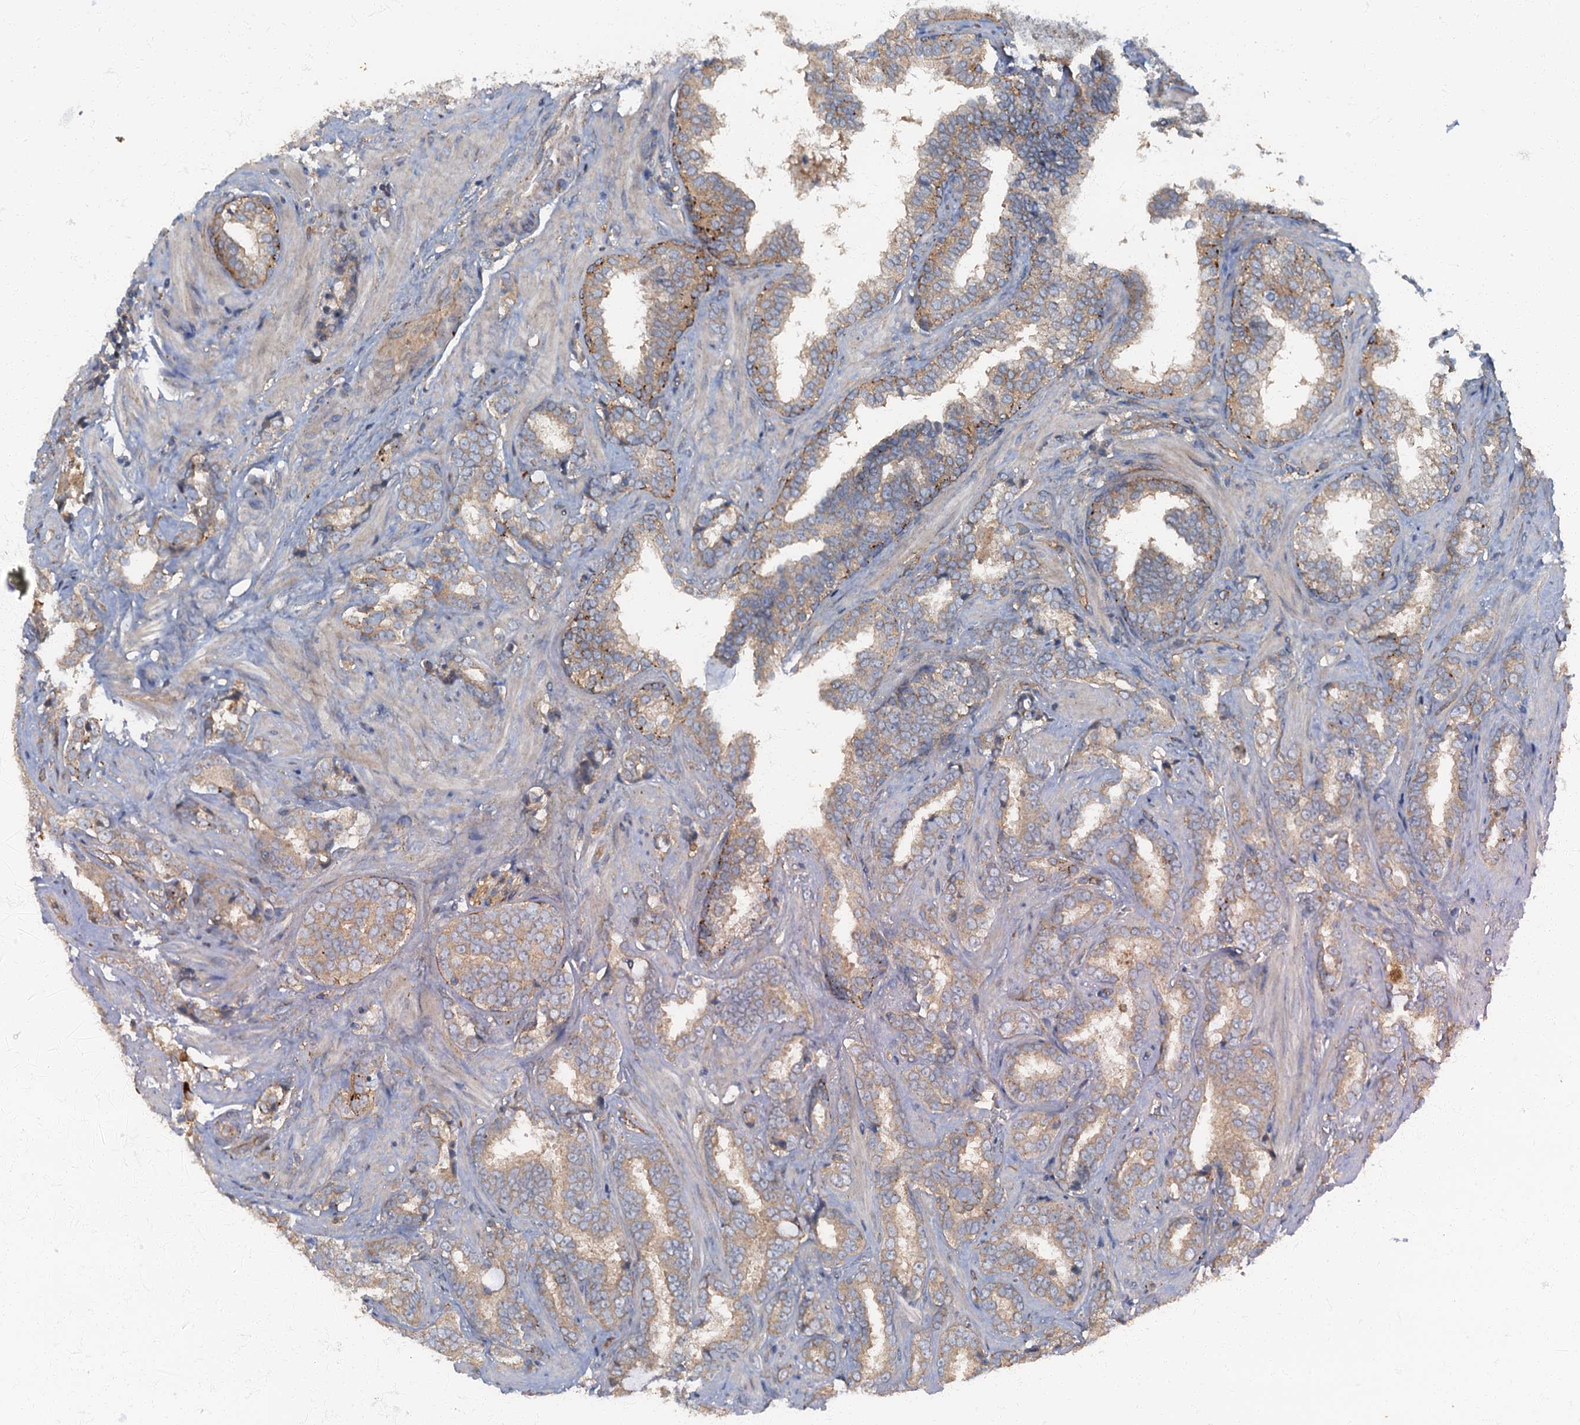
{"staining": {"intensity": "weak", "quantity": "25%-75%", "location": "cytoplasmic/membranous"}, "tissue": "prostate cancer", "cell_type": "Tumor cells", "image_type": "cancer", "snomed": [{"axis": "morphology", "description": "Adenocarcinoma, High grade"}, {"axis": "topography", "description": "Prostate and seminal vesicle, NOS"}], "caption": "A brown stain highlights weak cytoplasmic/membranous positivity of a protein in human high-grade adenocarcinoma (prostate) tumor cells.", "gene": "ARL11", "patient": {"sex": "male", "age": 67}}